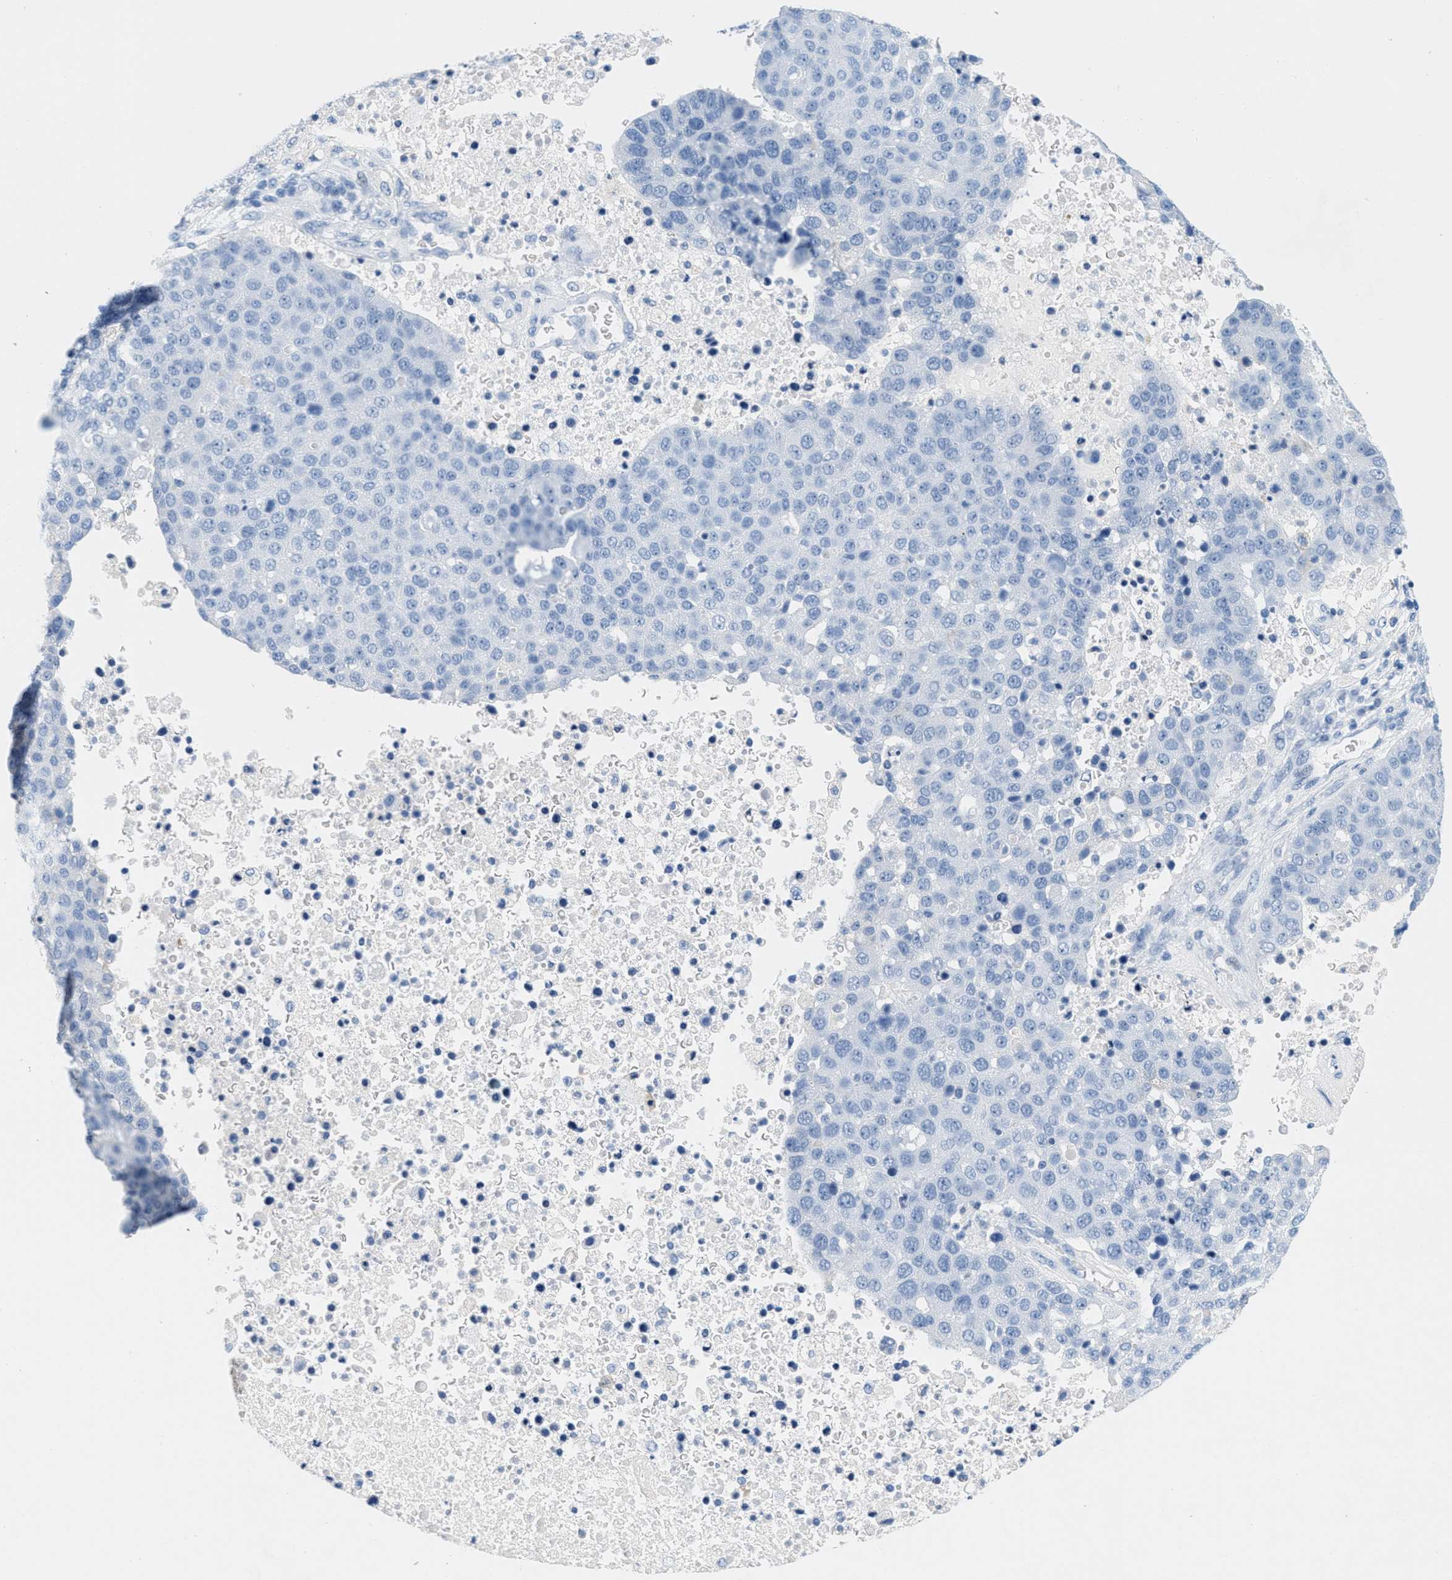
{"staining": {"intensity": "negative", "quantity": "none", "location": "none"}, "tissue": "pancreatic cancer", "cell_type": "Tumor cells", "image_type": "cancer", "snomed": [{"axis": "morphology", "description": "Adenocarcinoma, NOS"}, {"axis": "topography", "description": "Pancreas"}], "caption": "The micrograph exhibits no staining of tumor cells in pancreatic cancer.", "gene": "GPM6A", "patient": {"sex": "female", "age": 61}}